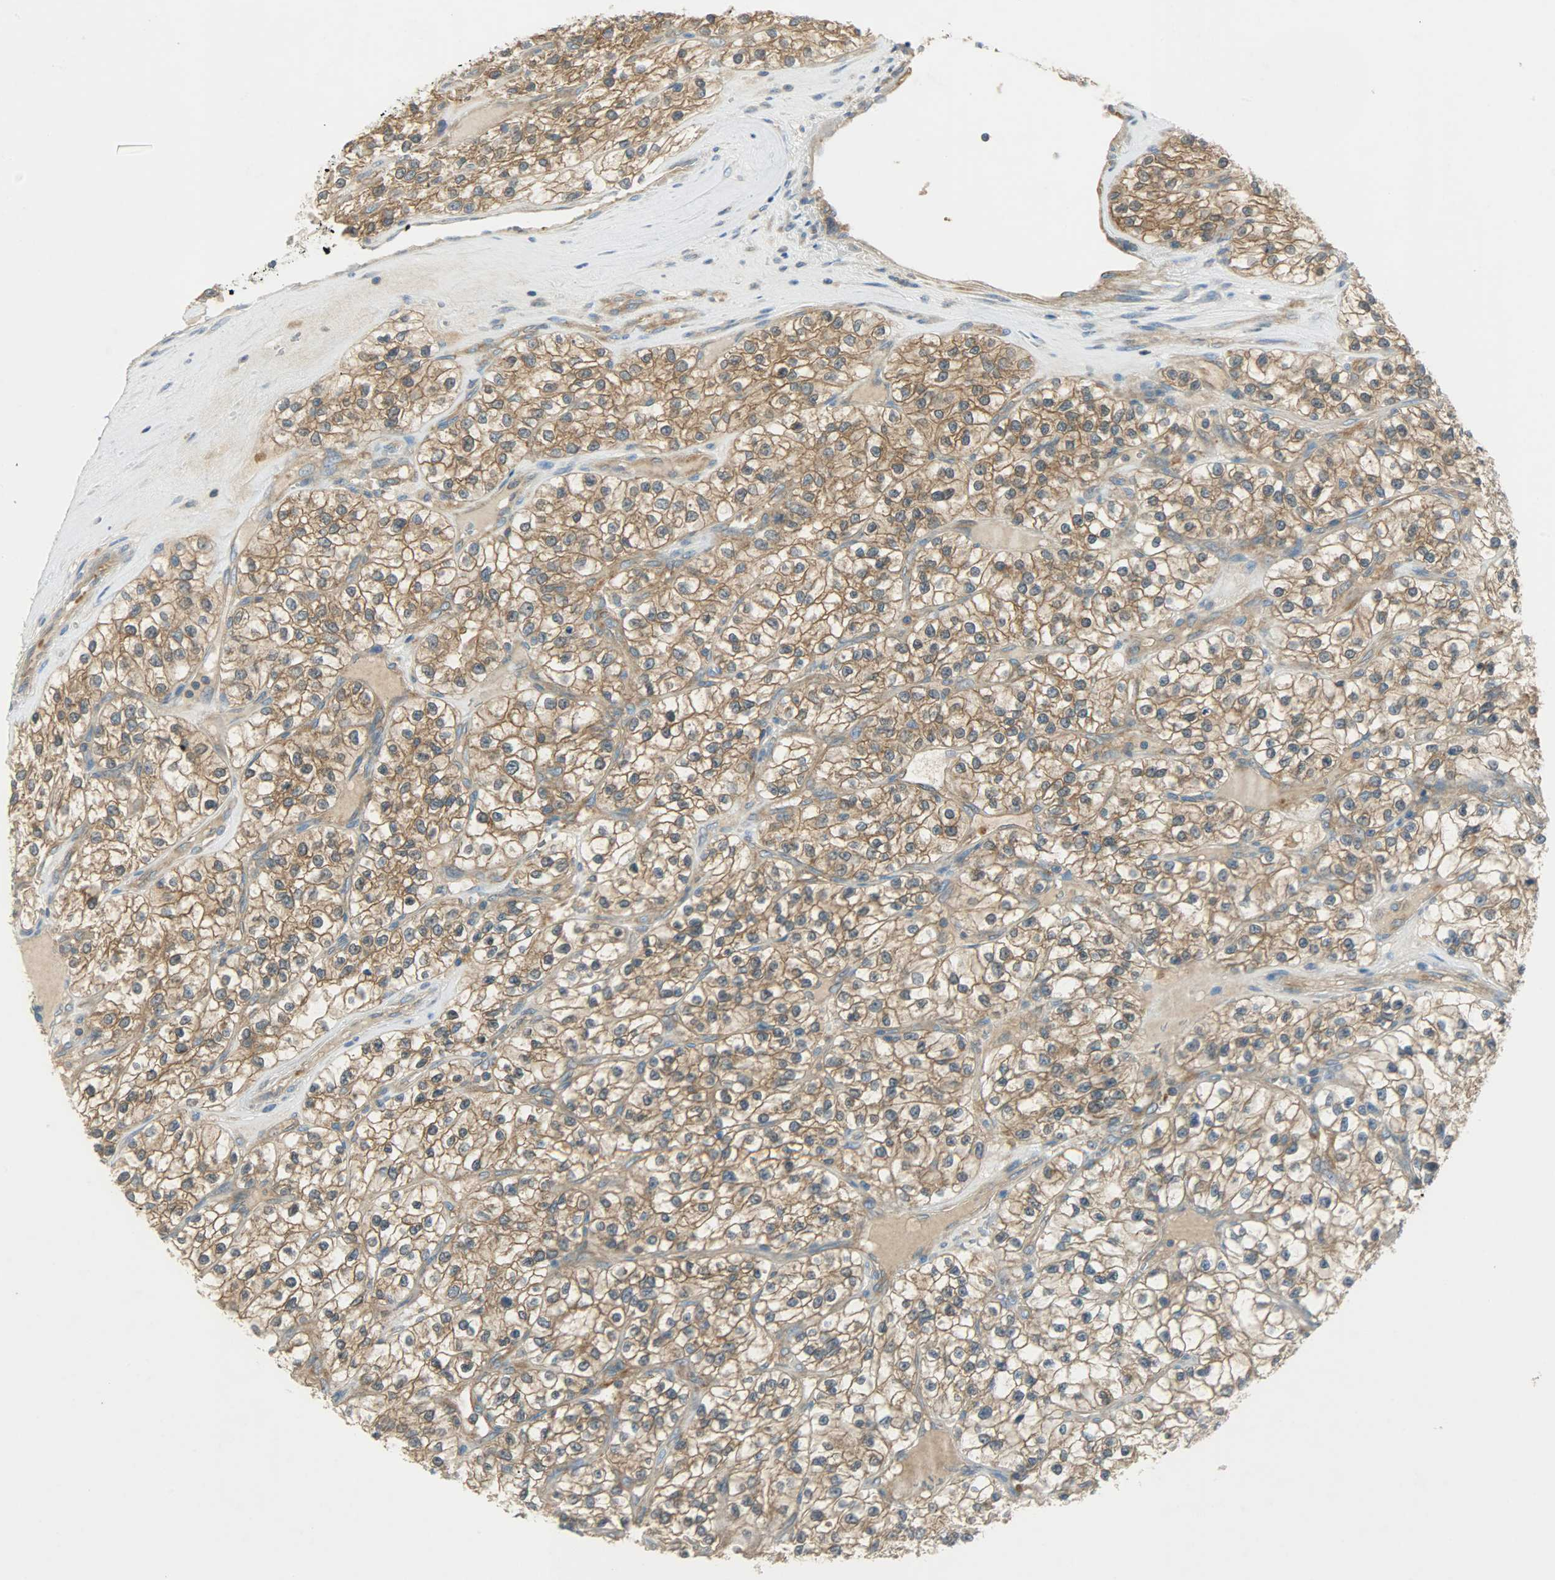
{"staining": {"intensity": "moderate", "quantity": ">75%", "location": "cytoplasmic/membranous"}, "tissue": "renal cancer", "cell_type": "Tumor cells", "image_type": "cancer", "snomed": [{"axis": "morphology", "description": "Adenocarcinoma, NOS"}, {"axis": "topography", "description": "Kidney"}], "caption": "Renal adenocarcinoma was stained to show a protein in brown. There is medium levels of moderate cytoplasmic/membranous expression in approximately >75% of tumor cells. The staining was performed using DAB (3,3'-diaminobenzidine) to visualize the protein expression in brown, while the nuclei were stained in blue with hematoxylin (Magnification: 20x).", "gene": "TSC22D2", "patient": {"sex": "female", "age": 57}}